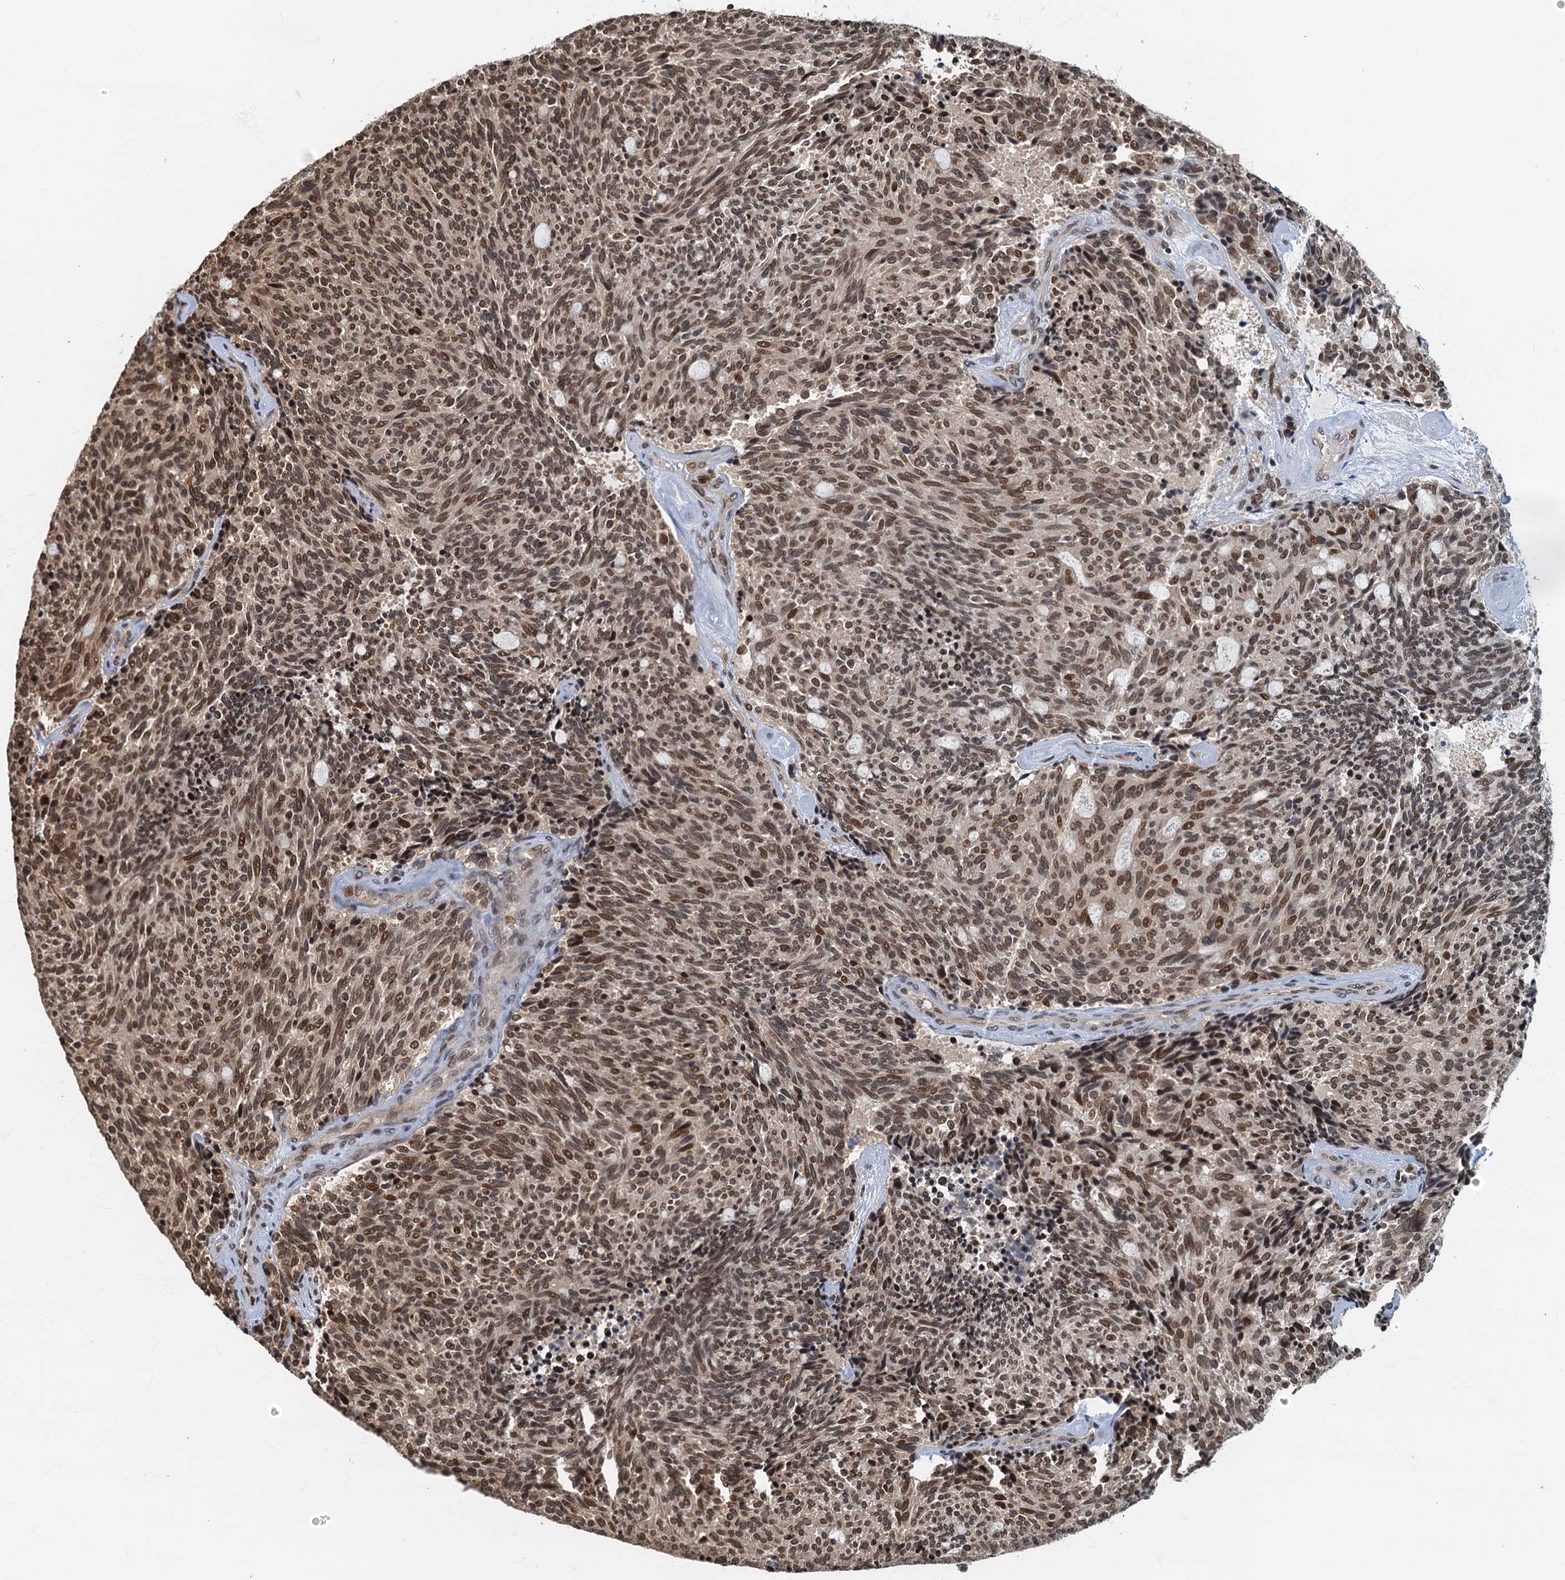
{"staining": {"intensity": "moderate", "quantity": ">75%", "location": "nuclear"}, "tissue": "carcinoid", "cell_type": "Tumor cells", "image_type": "cancer", "snomed": [{"axis": "morphology", "description": "Carcinoid, malignant, NOS"}, {"axis": "topography", "description": "Pancreas"}], "caption": "Immunohistochemical staining of human carcinoid demonstrates moderate nuclear protein expression in about >75% of tumor cells. The staining was performed using DAB to visualize the protein expression in brown, while the nuclei were stained in blue with hematoxylin (Magnification: 20x).", "gene": "CKAP2L", "patient": {"sex": "female", "age": 54}}